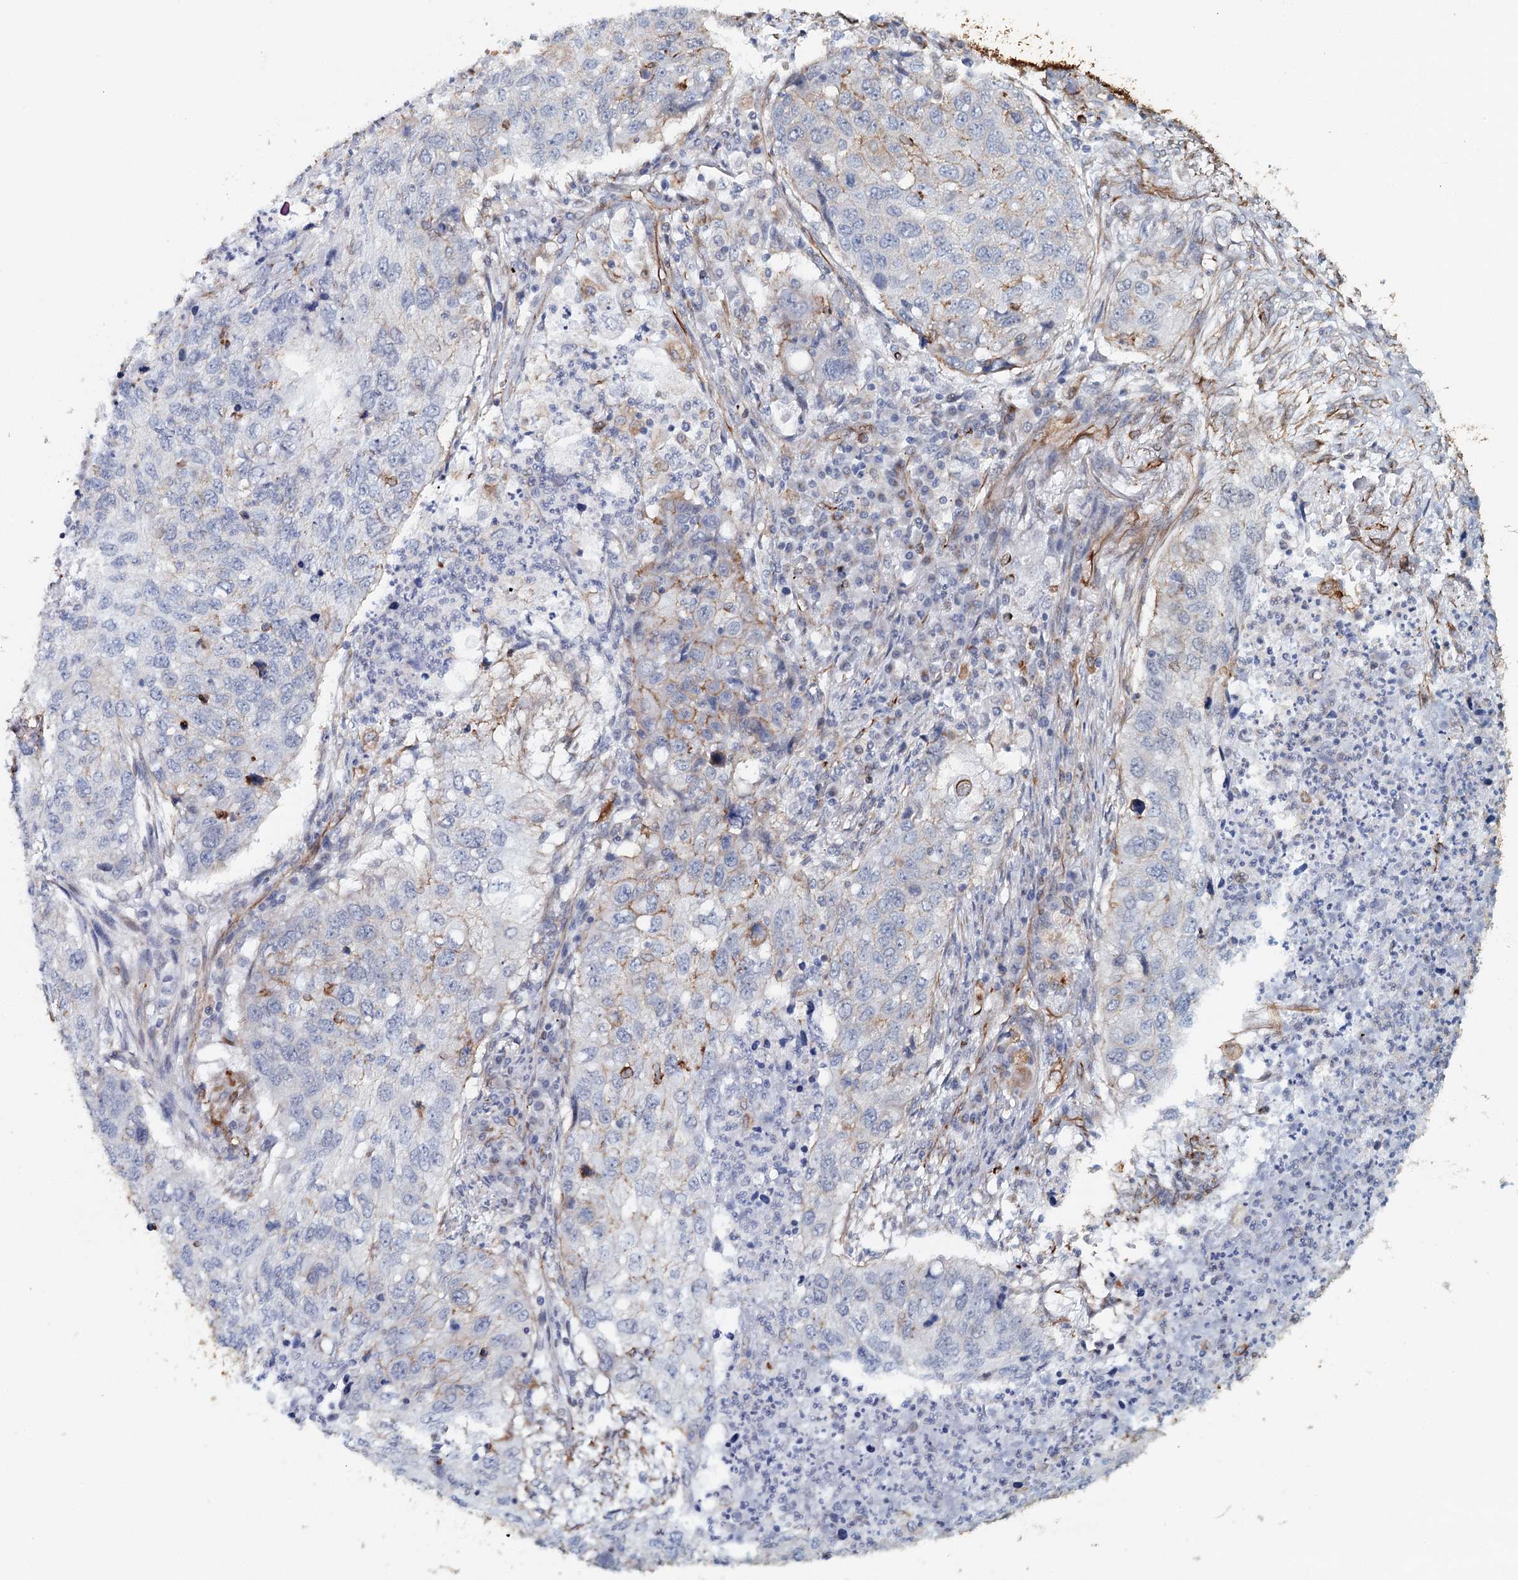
{"staining": {"intensity": "negative", "quantity": "none", "location": "none"}, "tissue": "lung cancer", "cell_type": "Tumor cells", "image_type": "cancer", "snomed": [{"axis": "morphology", "description": "Squamous cell carcinoma, NOS"}, {"axis": "topography", "description": "Lung"}], "caption": "Immunohistochemistry of lung cancer shows no staining in tumor cells. Brightfield microscopy of immunohistochemistry (IHC) stained with DAB (brown) and hematoxylin (blue), captured at high magnification.", "gene": "SYNPO", "patient": {"sex": "female", "age": 63}}